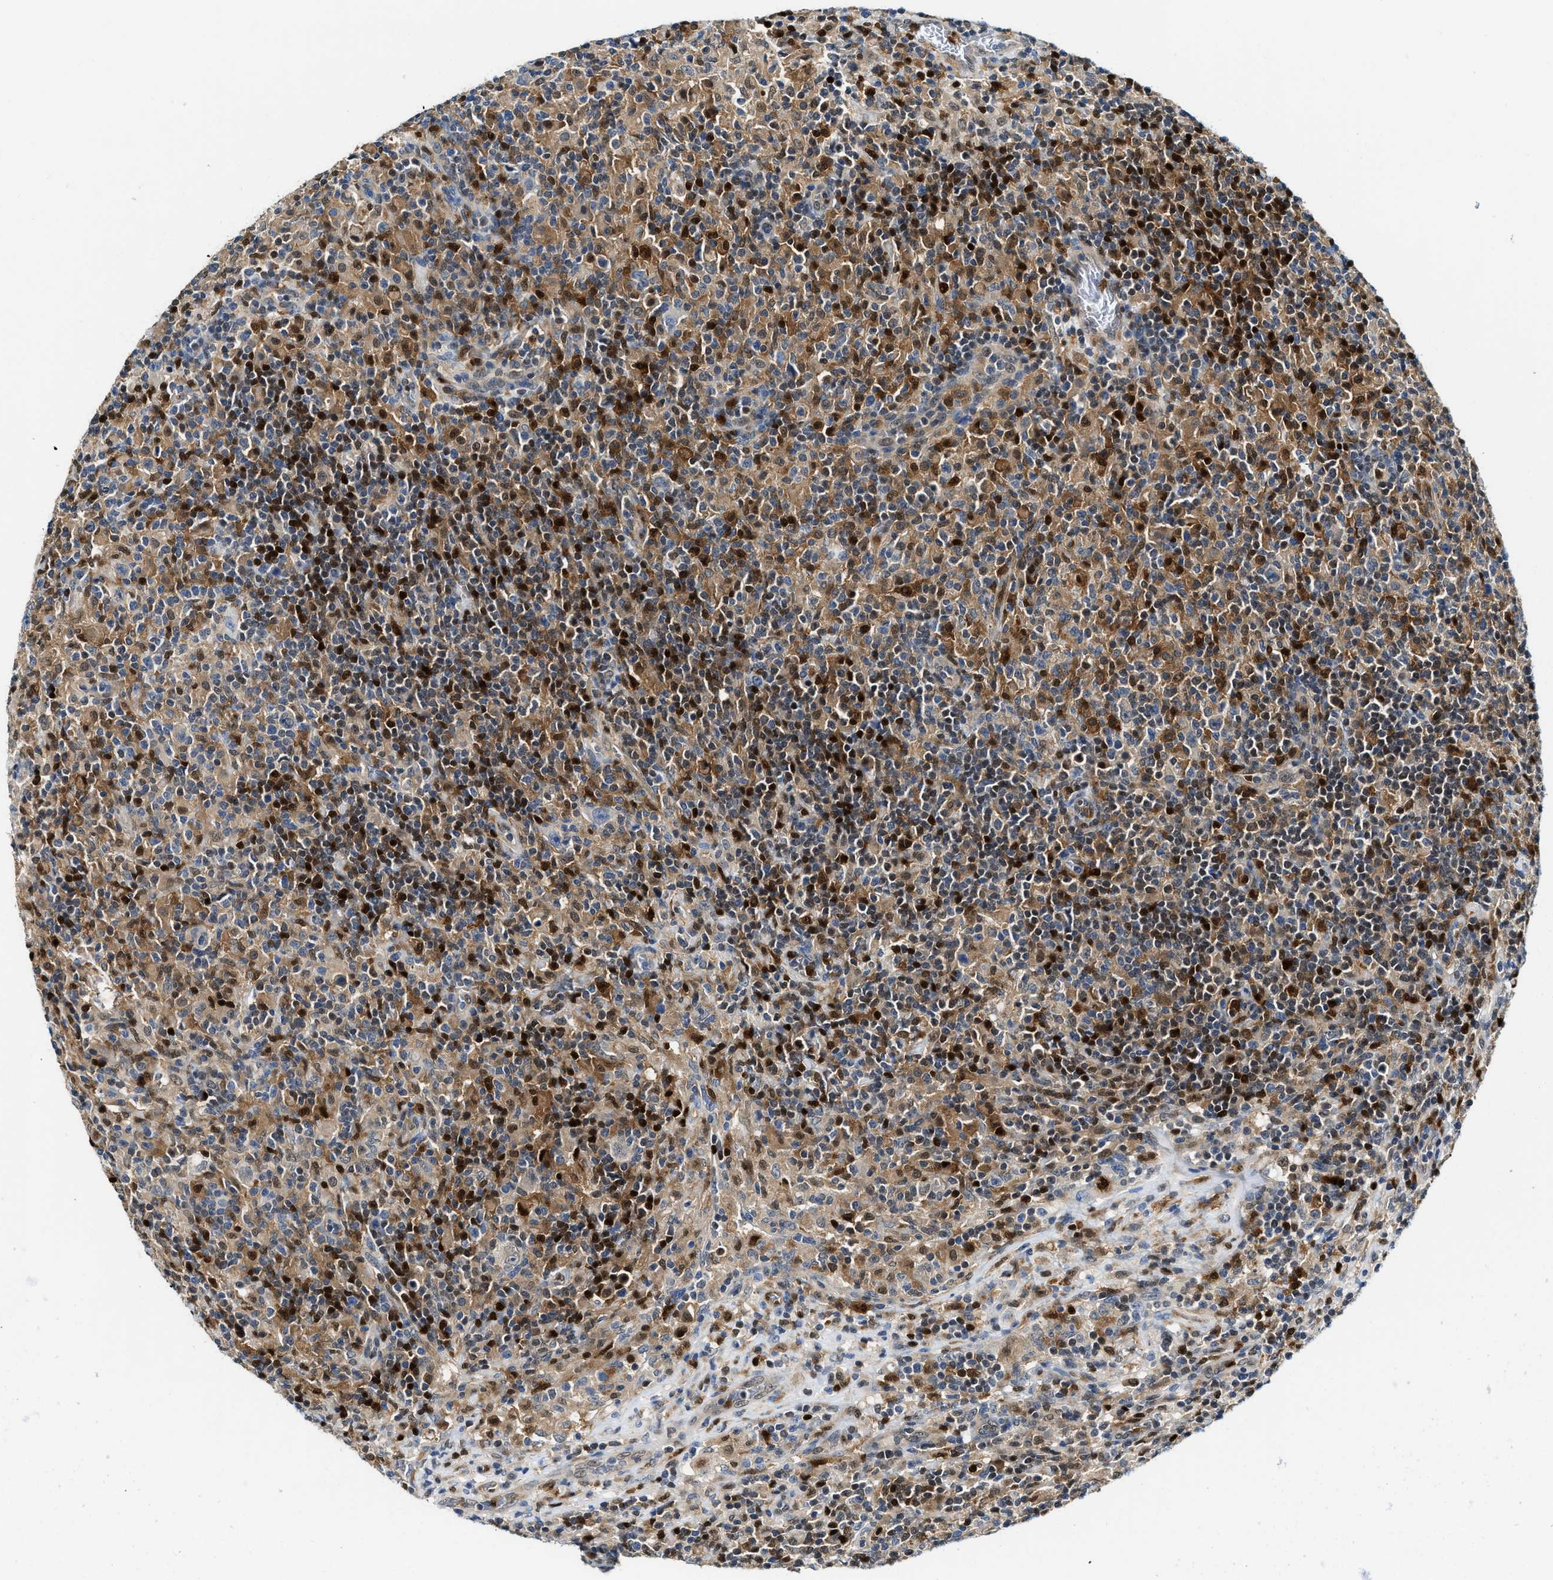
{"staining": {"intensity": "negative", "quantity": "none", "location": "none"}, "tissue": "lymphoma", "cell_type": "Tumor cells", "image_type": "cancer", "snomed": [{"axis": "morphology", "description": "Hodgkin's disease, NOS"}, {"axis": "topography", "description": "Lymph node"}], "caption": "The micrograph demonstrates no staining of tumor cells in Hodgkin's disease.", "gene": "LTA4H", "patient": {"sex": "male", "age": 70}}